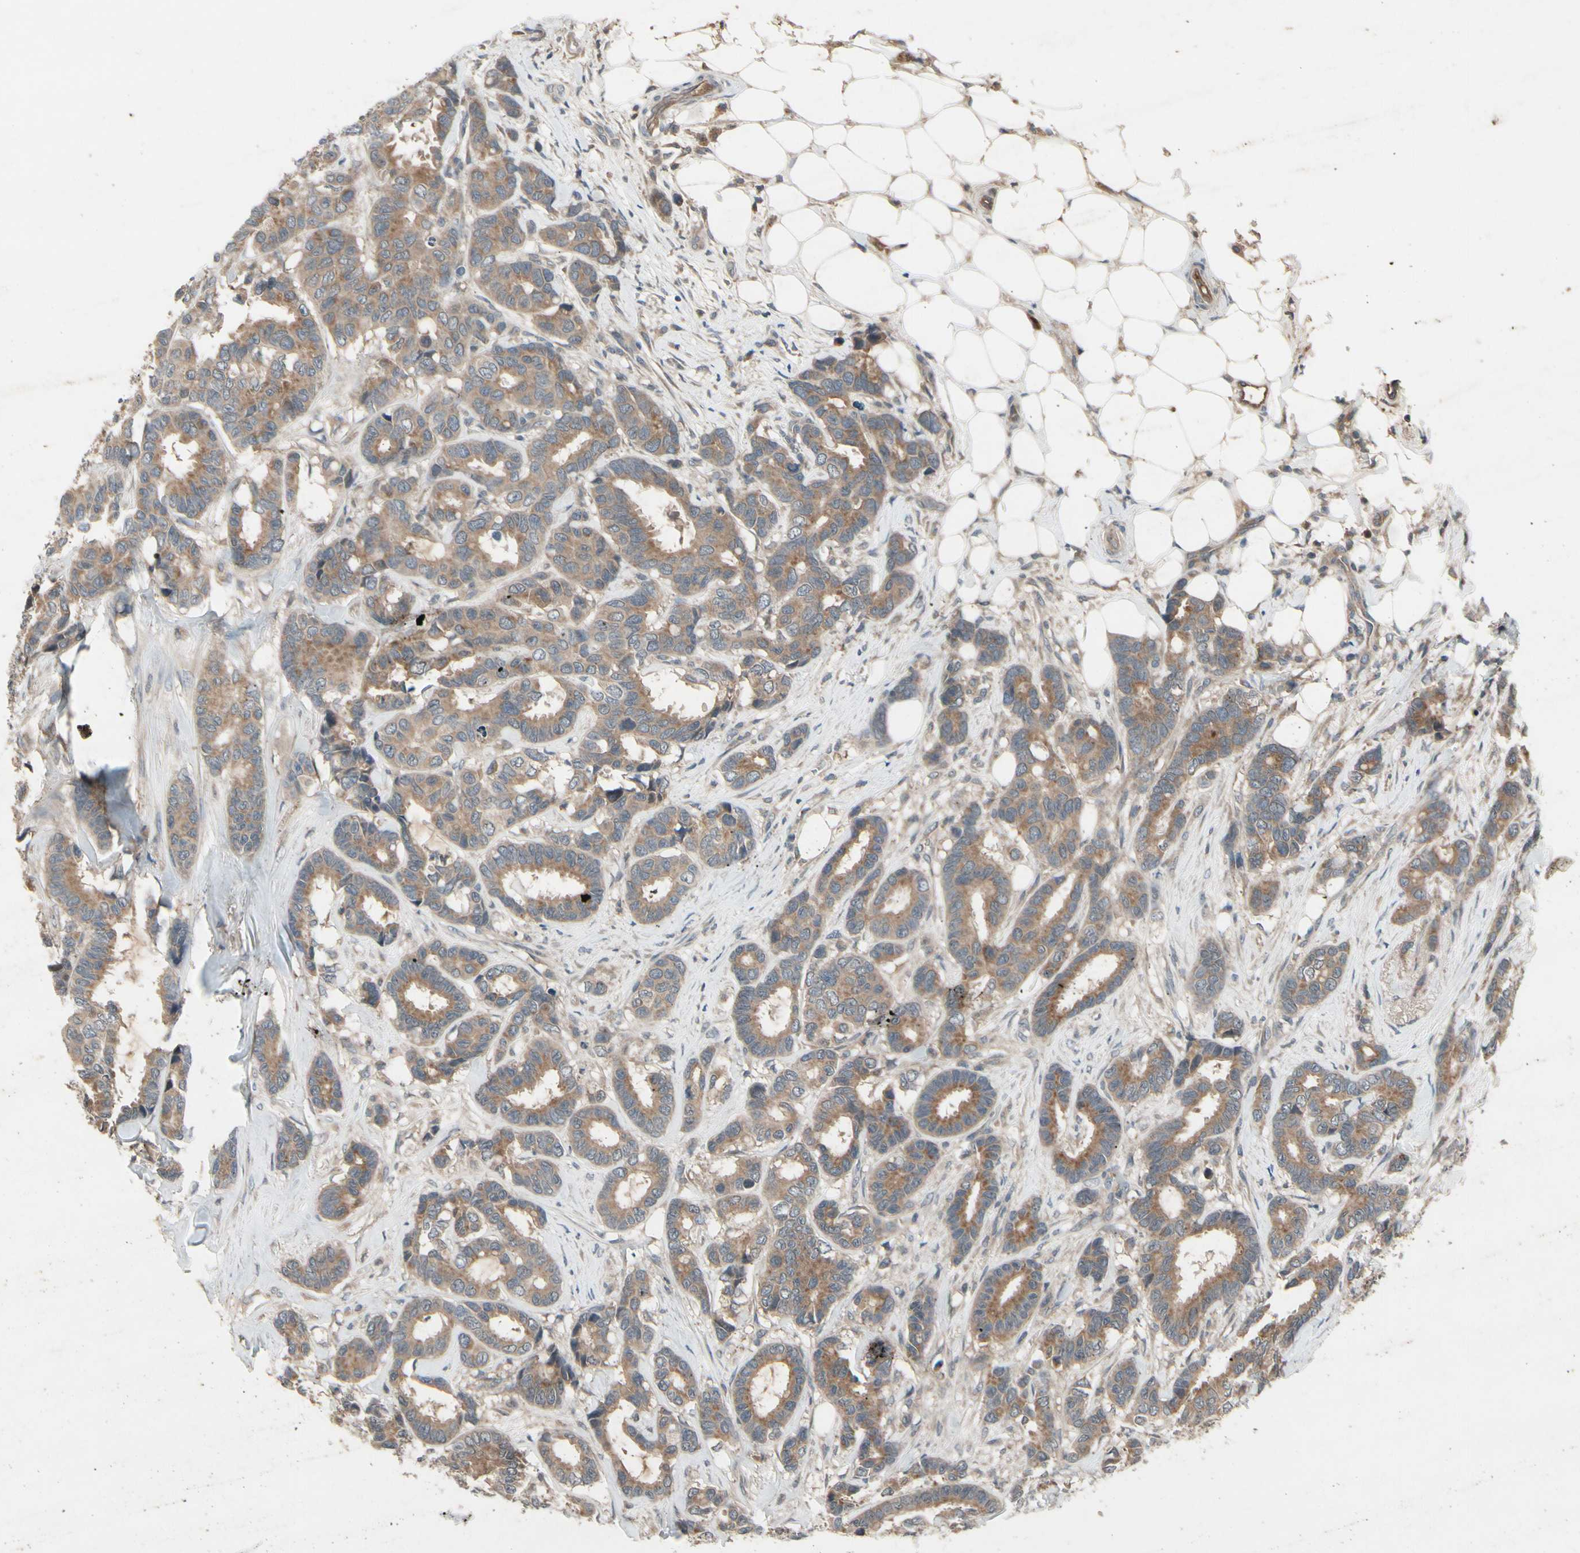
{"staining": {"intensity": "moderate", "quantity": ">75%", "location": "cytoplasmic/membranous"}, "tissue": "breast cancer", "cell_type": "Tumor cells", "image_type": "cancer", "snomed": [{"axis": "morphology", "description": "Duct carcinoma"}, {"axis": "topography", "description": "Breast"}], "caption": "An image showing moderate cytoplasmic/membranous expression in about >75% of tumor cells in breast infiltrating ductal carcinoma, as visualized by brown immunohistochemical staining.", "gene": "NSF", "patient": {"sex": "female", "age": 87}}